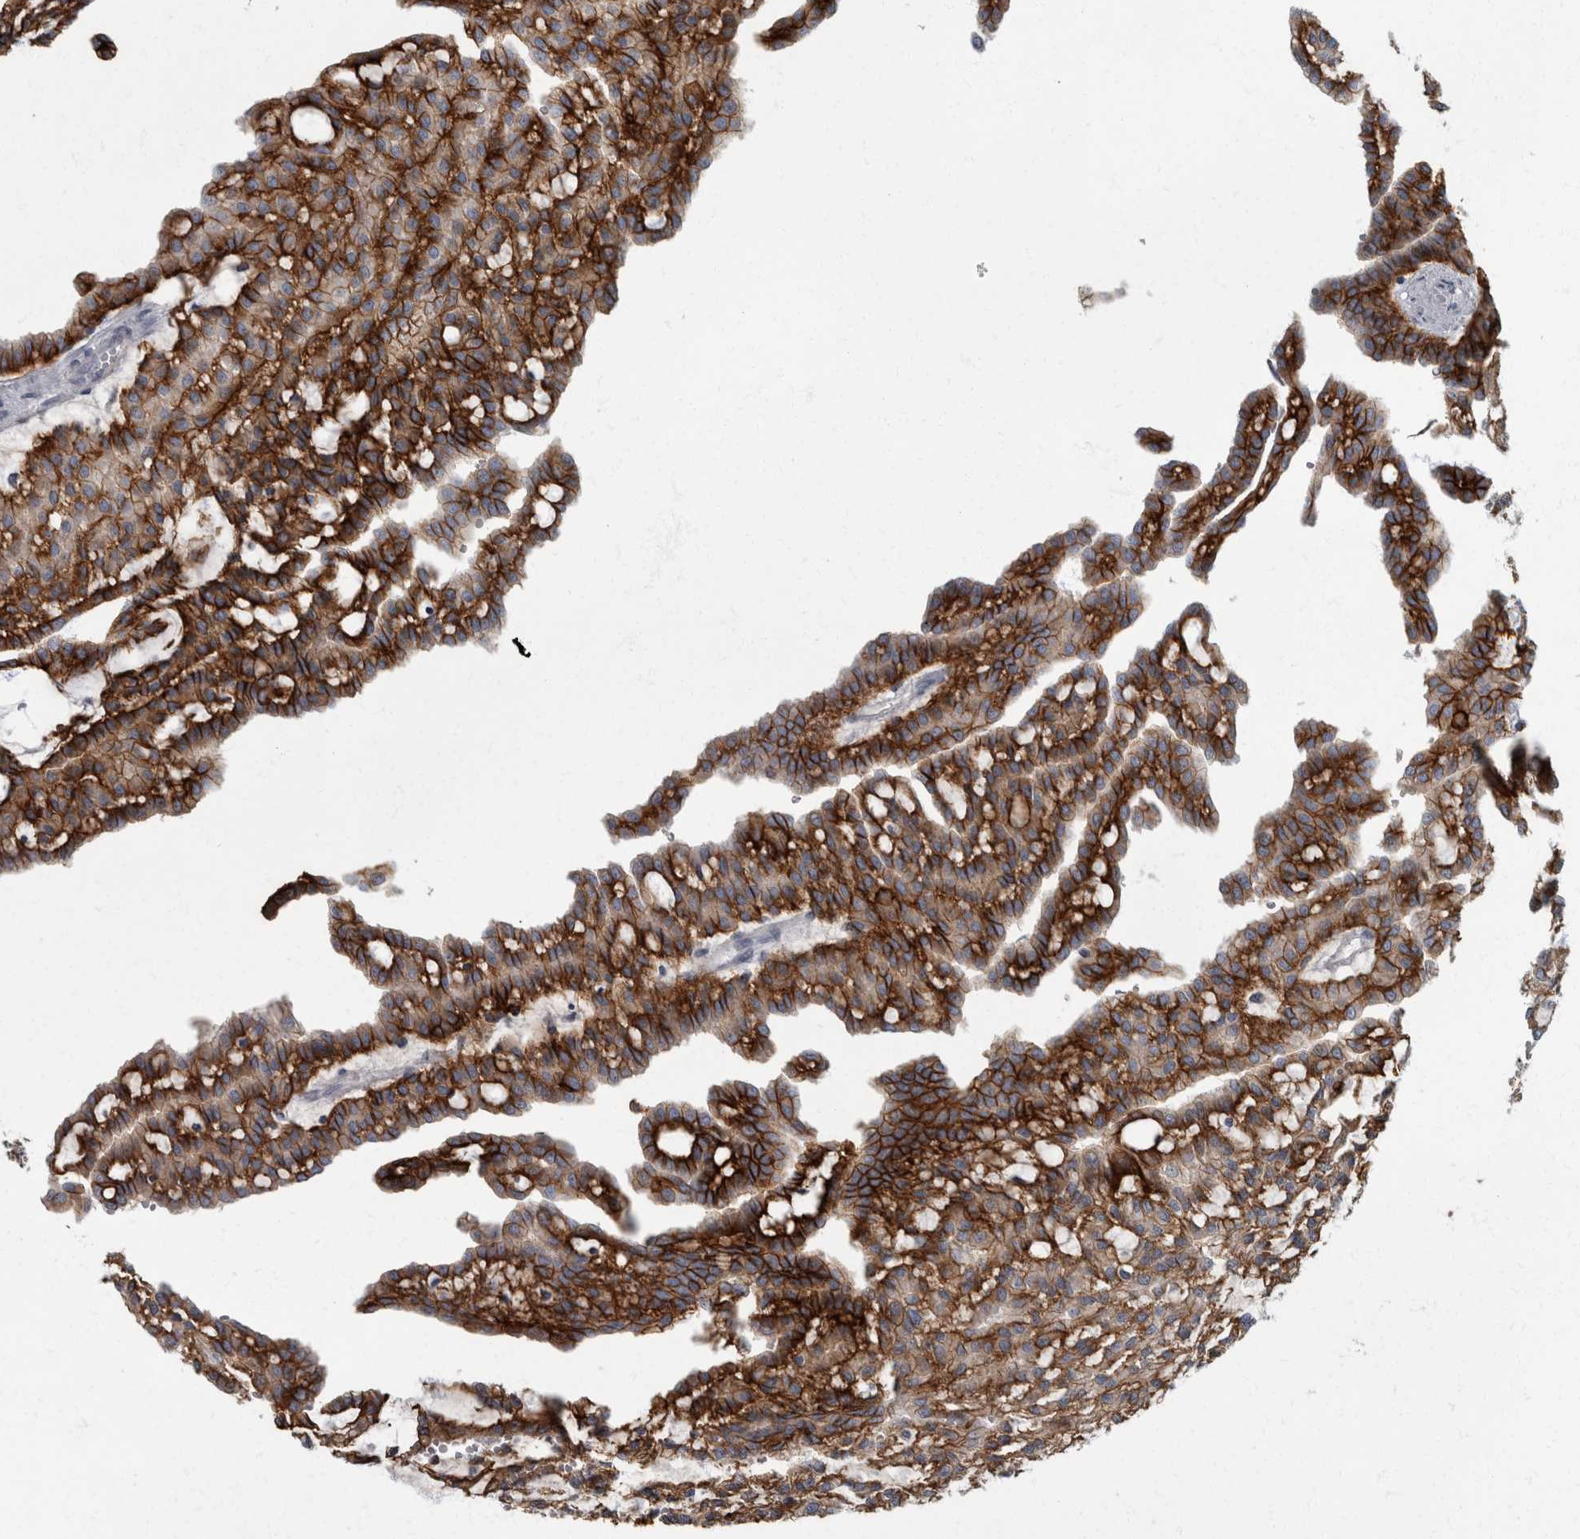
{"staining": {"intensity": "strong", "quantity": ">75%", "location": "cytoplasmic/membranous"}, "tissue": "renal cancer", "cell_type": "Tumor cells", "image_type": "cancer", "snomed": [{"axis": "morphology", "description": "Adenocarcinoma, NOS"}, {"axis": "topography", "description": "Kidney"}], "caption": "A brown stain highlights strong cytoplasmic/membranous positivity of a protein in renal adenocarcinoma tumor cells.", "gene": "DSG2", "patient": {"sex": "male", "age": 63}}